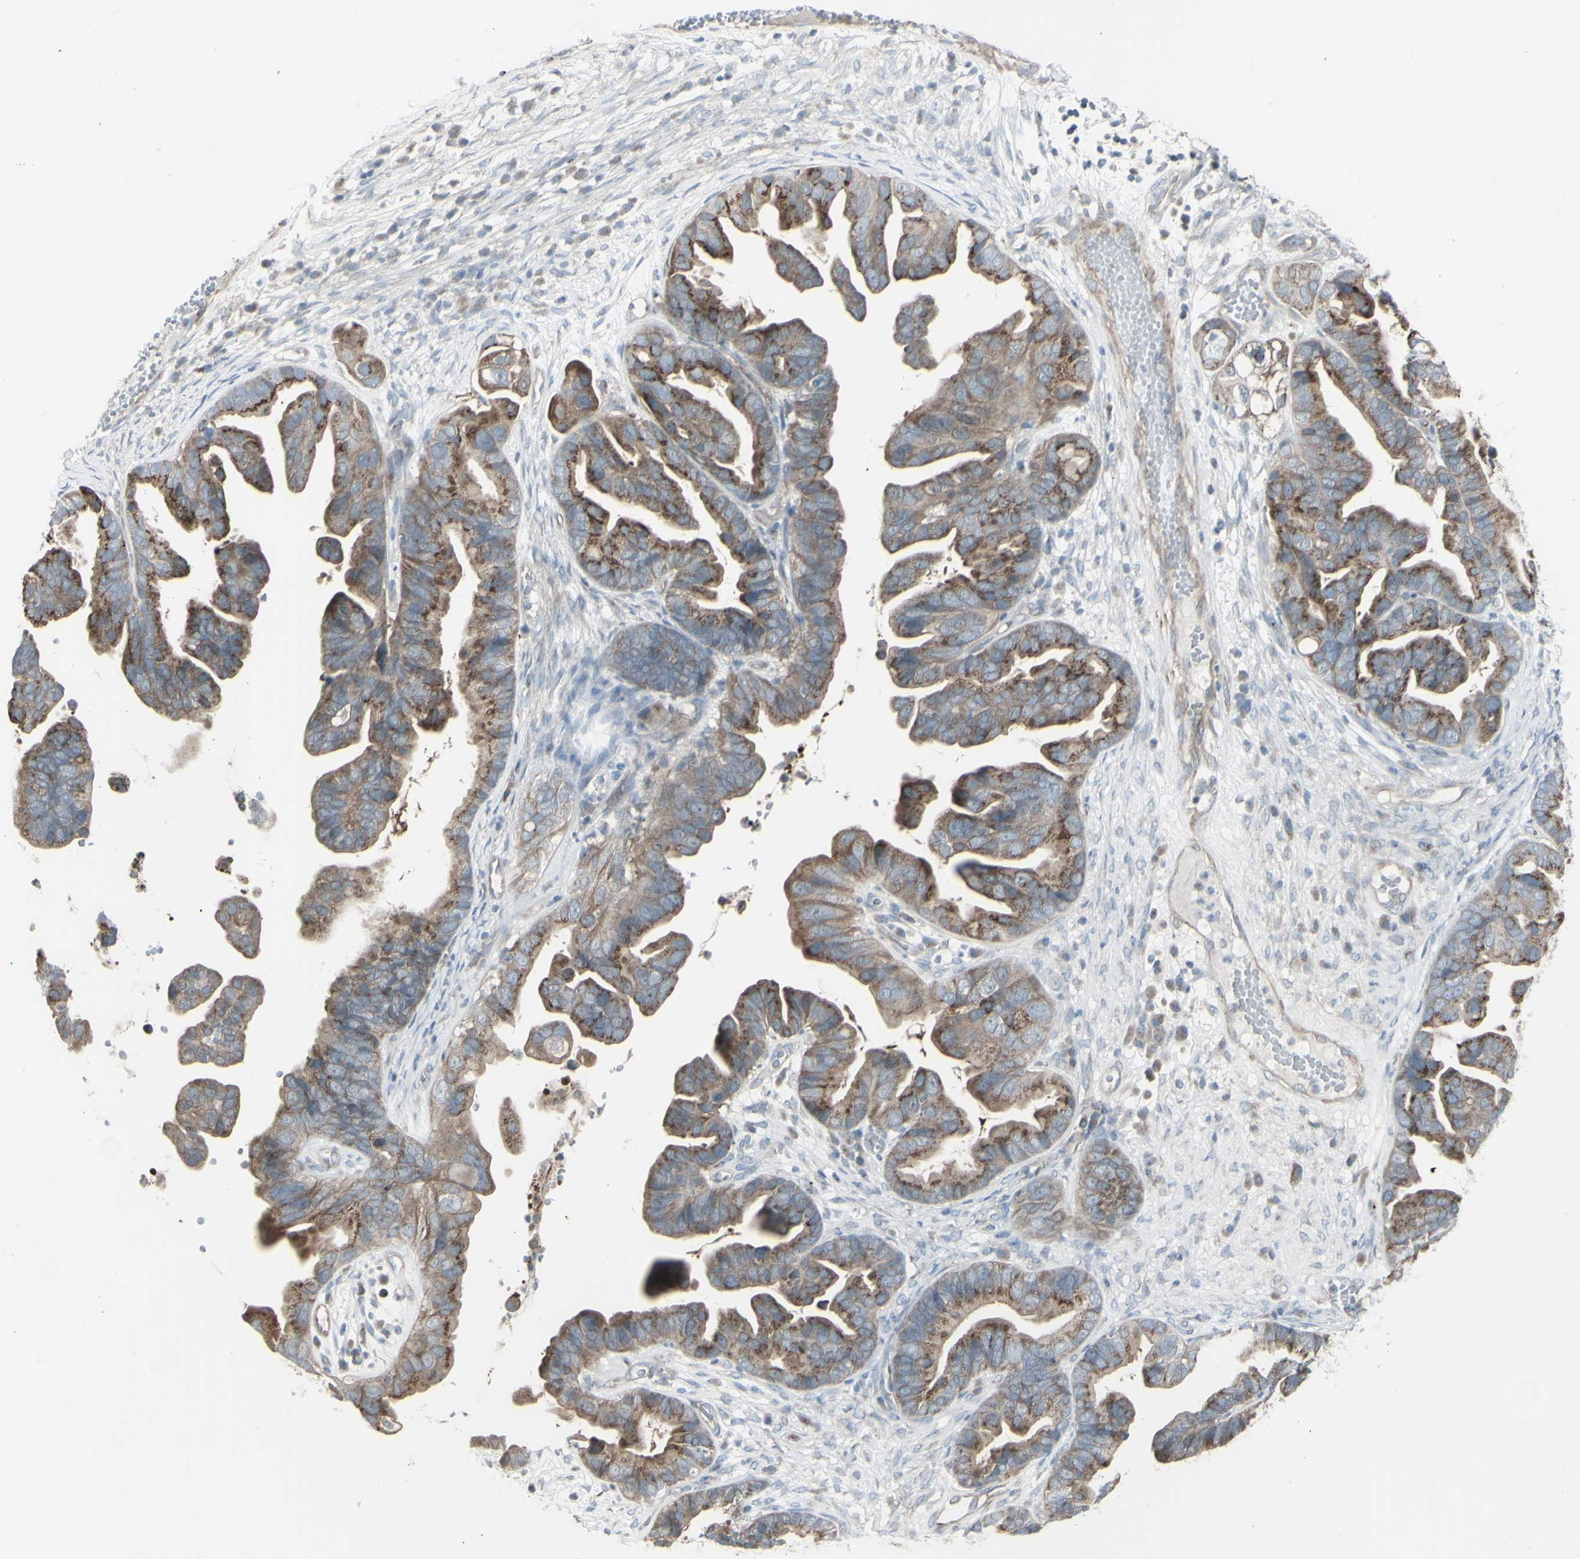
{"staining": {"intensity": "moderate", "quantity": ">75%", "location": "cytoplasmic/membranous"}, "tissue": "ovarian cancer", "cell_type": "Tumor cells", "image_type": "cancer", "snomed": [{"axis": "morphology", "description": "Cystadenocarcinoma, serous, NOS"}, {"axis": "topography", "description": "Ovary"}], "caption": "Immunohistochemistry (DAB) staining of ovarian cancer displays moderate cytoplasmic/membranous protein positivity in about >75% of tumor cells. (DAB IHC, brown staining for protein, blue staining for nuclei).", "gene": "GALNT6", "patient": {"sex": "female", "age": 56}}